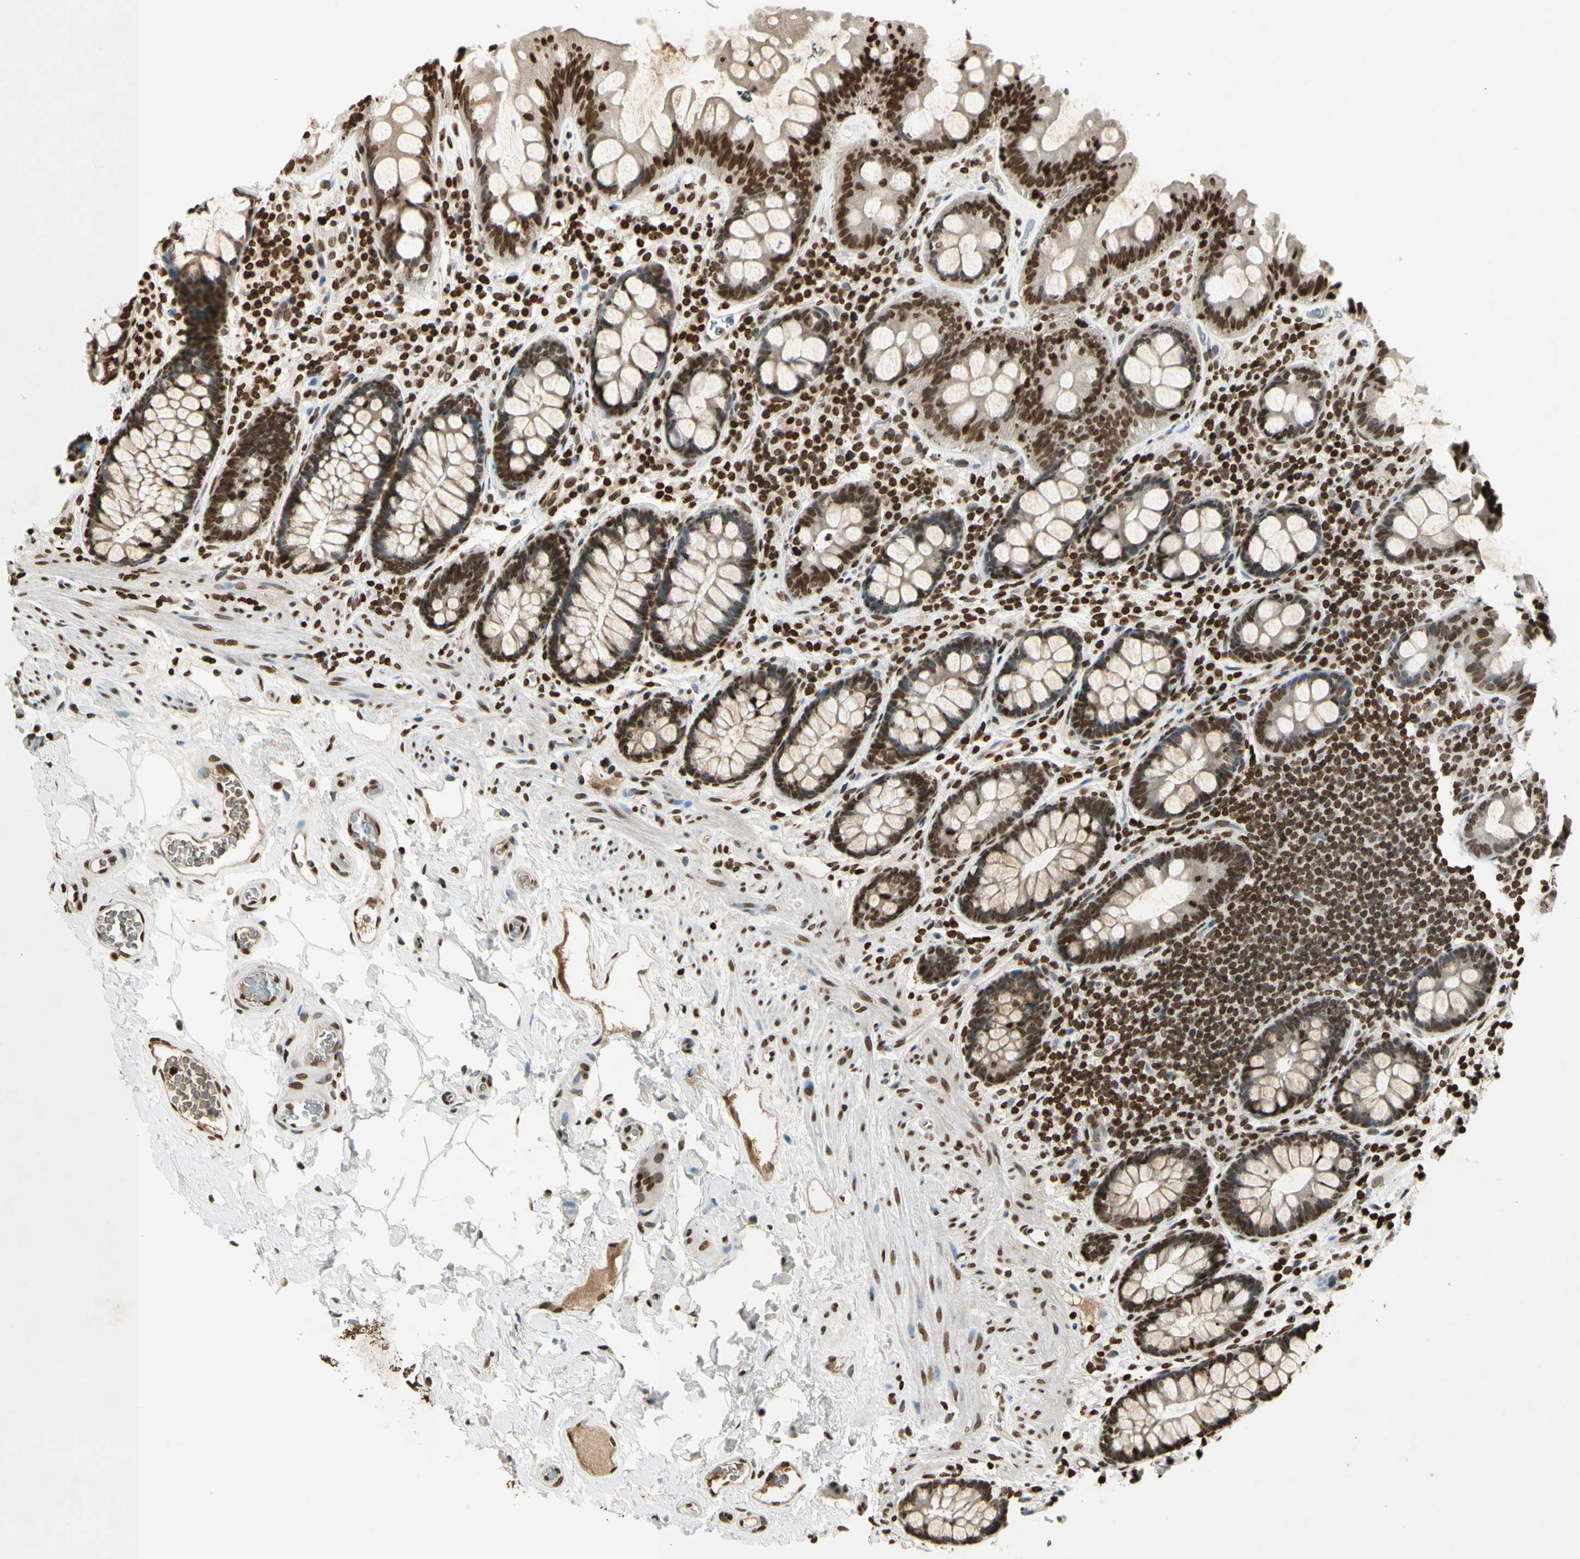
{"staining": {"intensity": "strong", "quantity": ">75%", "location": "nuclear"}, "tissue": "colon", "cell_type": "Endothelial cells", "image_type": "normal", "snomed": [{"axis": "morphology", "description": "Normal tissue, NOS"}, {"axis": "topography", "description": "Colon"}], "caption": "Immunohistochemistry staining of normal colon, which reveals high levels of strong nuclear staining in about >75% of endothelial cells indicating strong nuclear protein staining. The staining was performed using DAB (brown) for protein detection and nuclei were counterstained in hematoxylin (blue).", "gene": "RORA", "patient": {"sex": "female", "age": 80}}